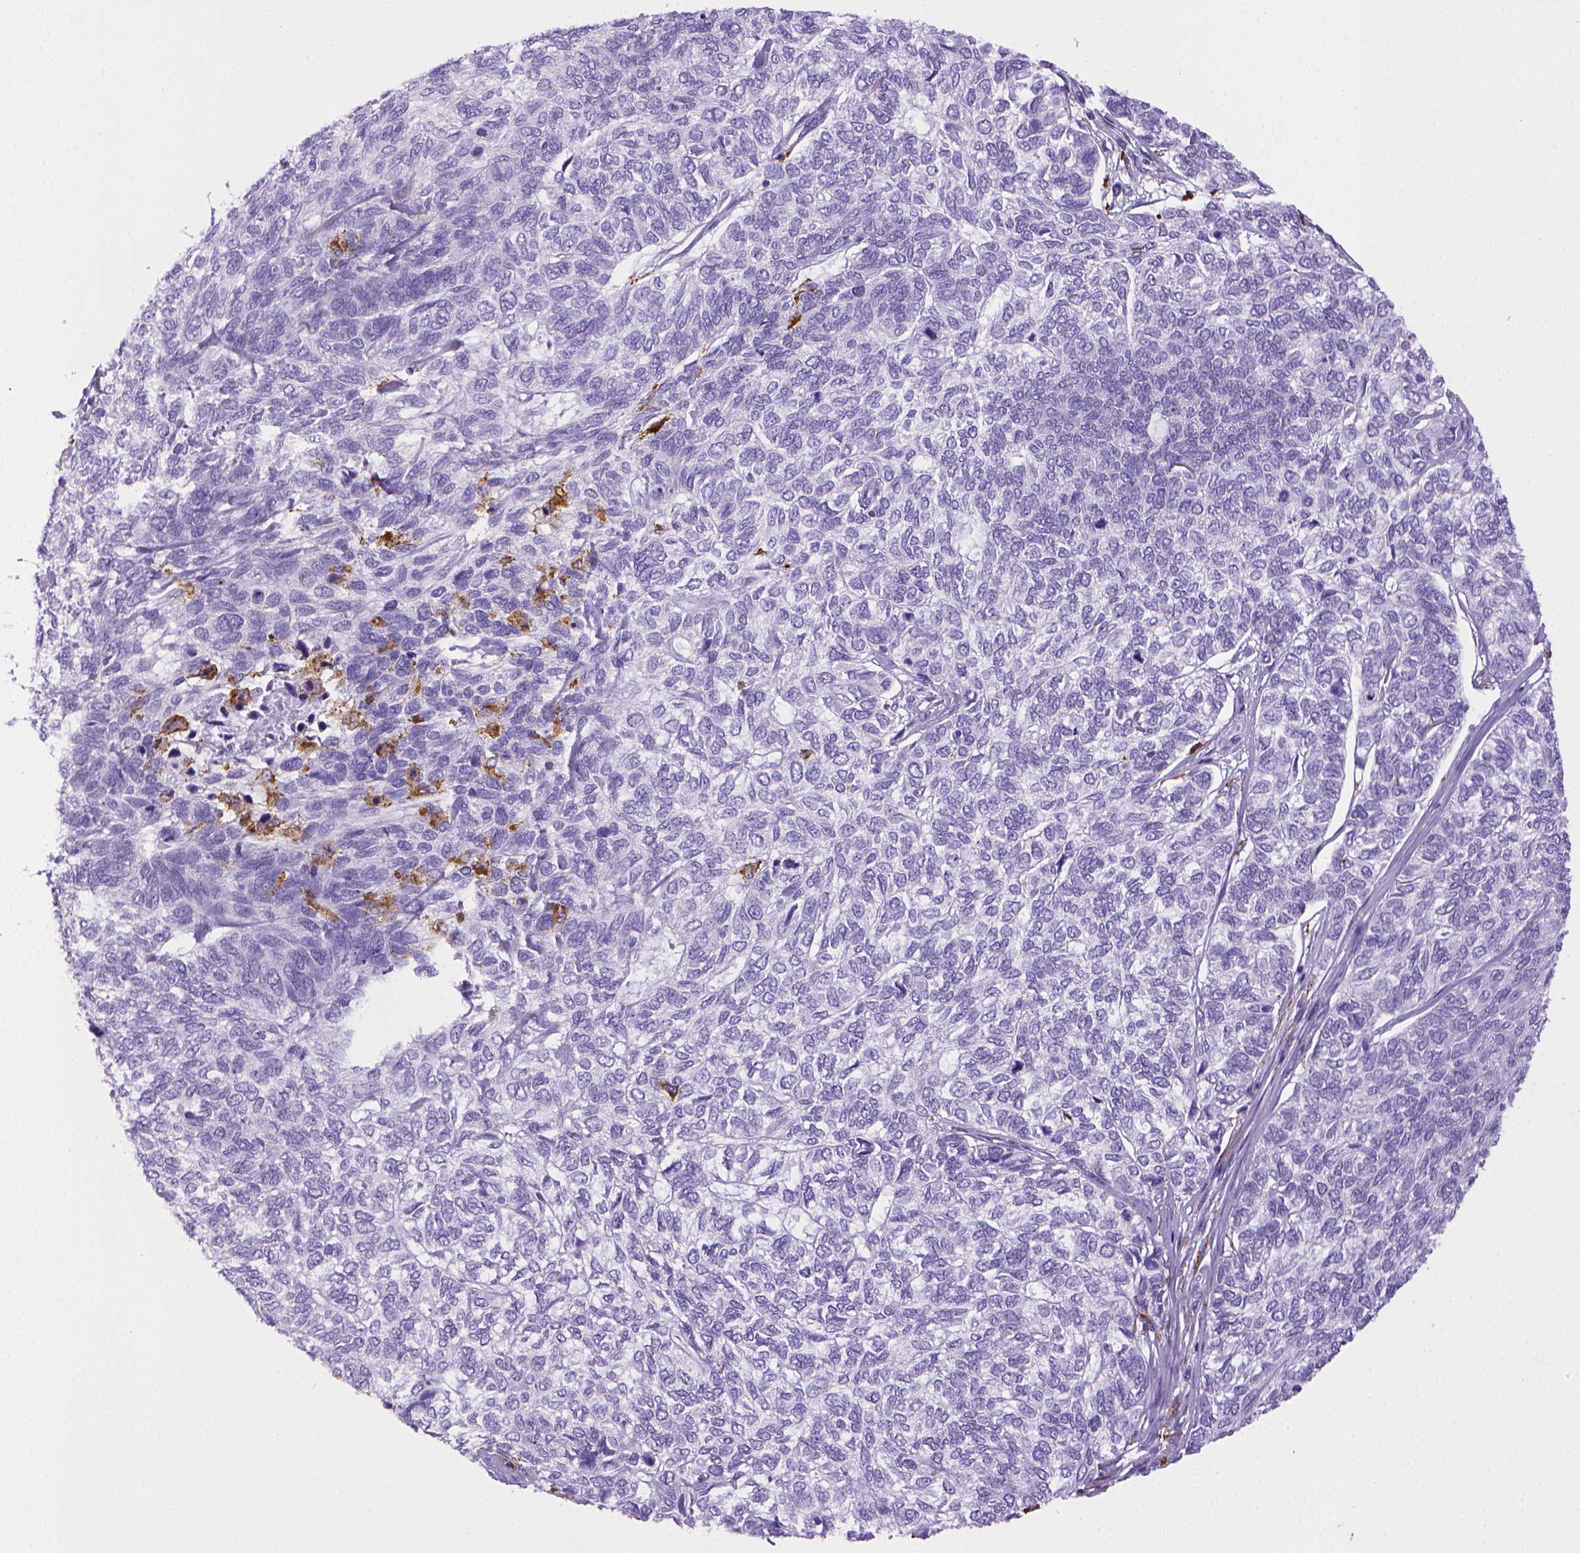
{"staining": {"intensity": "negative", "quantity": "none", "location": "none"}, "tissue": "skin cancer", "cell_type": "Tumor cells", "image_type": "cancer", "snomed": [{"axis": "morphology", "description": "Basal cell carcinoma"}, {"axis": "topography", "description": "Skin"}], "caption": "IHC image of neoplastic tissue: skin basal cell carcinoma stained with DAB displays no significant protein positivity in tumor cells. (DAB (3,3'-diaminobenzidine) immunohistochemistry (IHC), high magnification).", "gene": "CD68", "patient": {"sex": "female", "age": 65}}